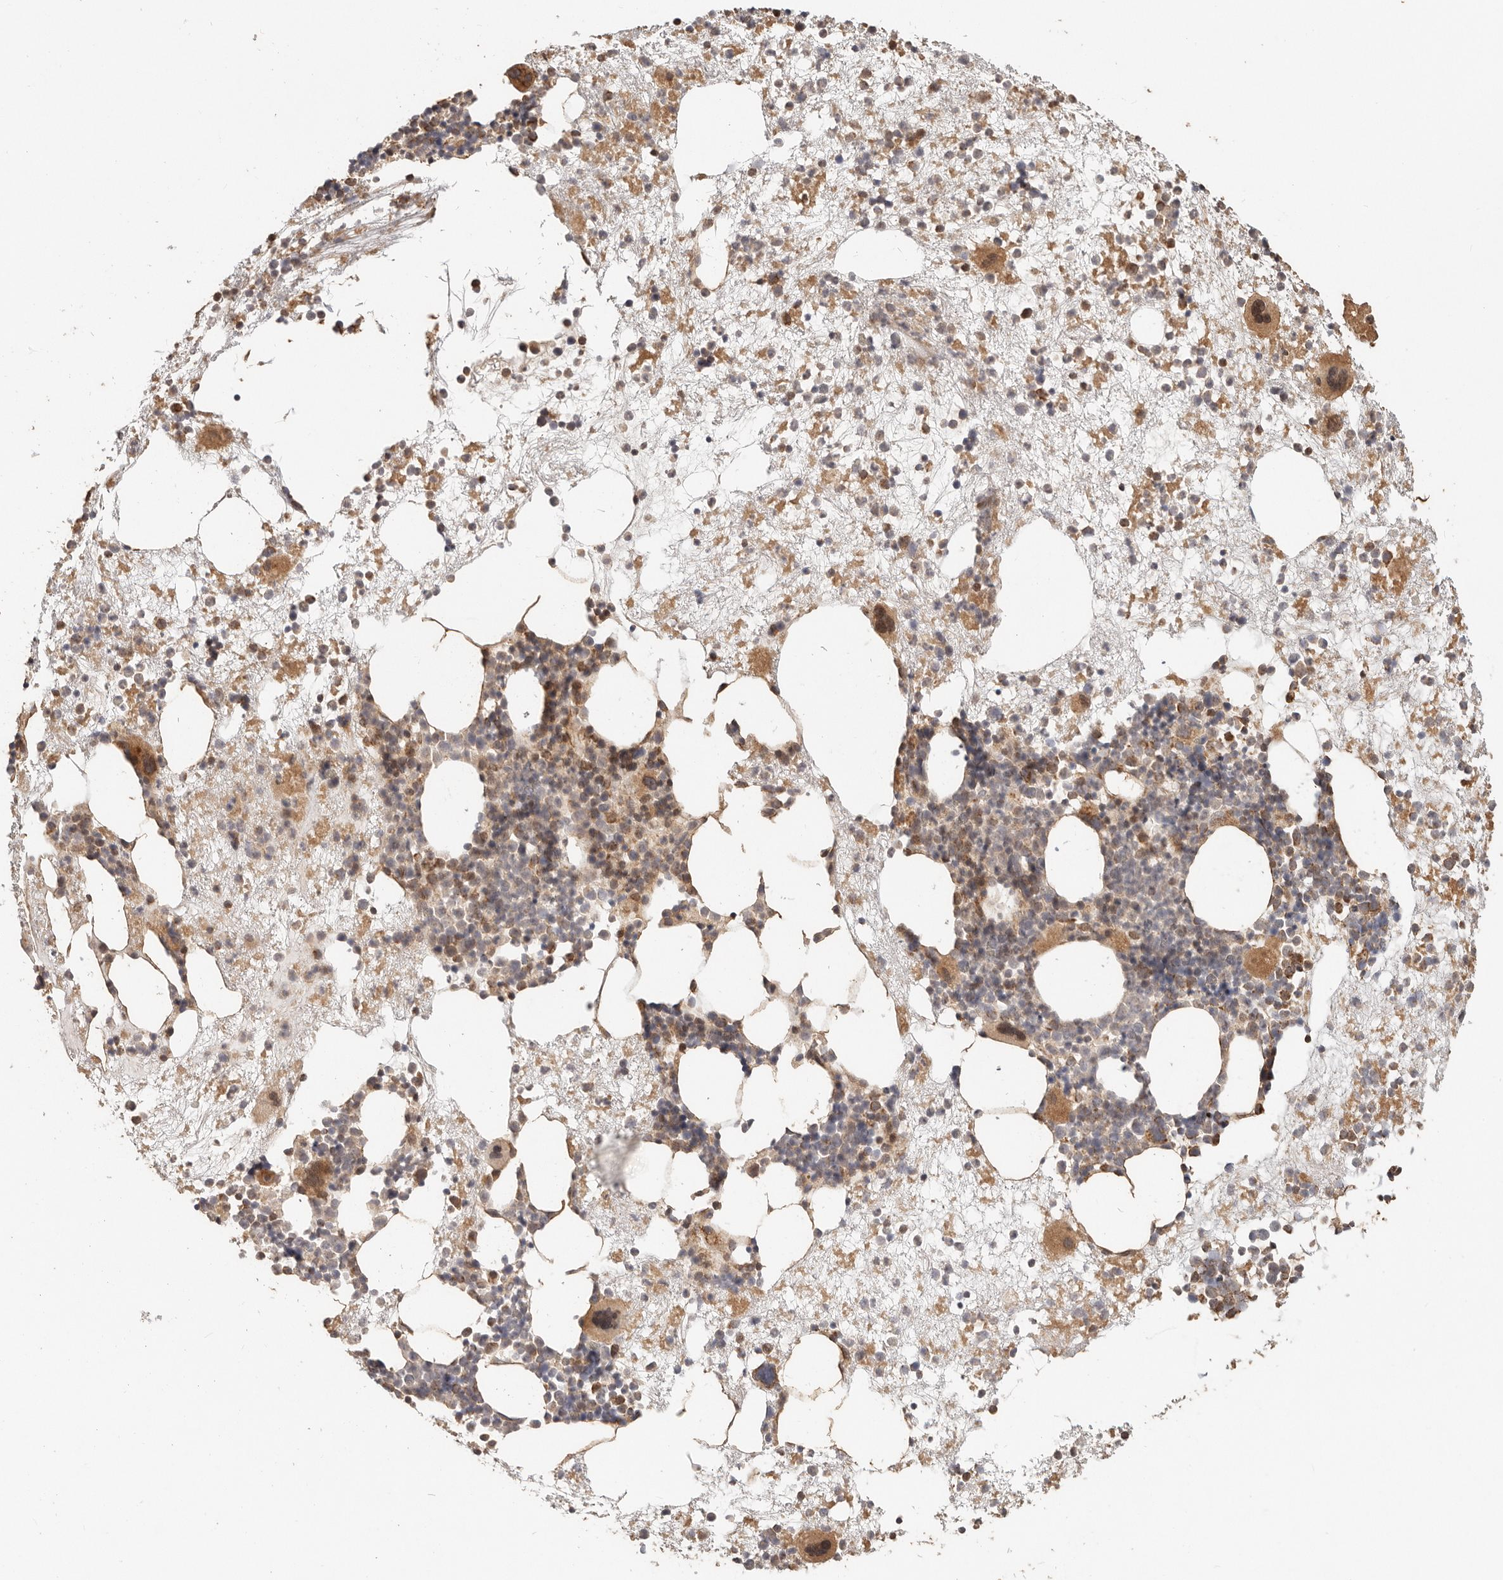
{"staining": {"intensity": "moderate", "quantity": "25%-75%", "location": "cytoplasmic/membranous,nuclear"}, "tissue": "bone marrow", "cell_type": "Hematopoietic cells", "image_type": "normal", "snomed": [{"axis": "morphology", "description": "Normal tissue, NOS"}, {"axis": "topography", "description": "Bone marrow"}], "caption": "Bone marrow stained for a protein displays moderate cytoplasmic/membranous,nuclear positivity in hematopoietic cells. The staining was performed using DAB, with brown indicating positive protein expression. Nuclei are stained blue with hematoxylin.", "gene": "NDUFB11", "patient": {"sex": "male", "age": 54}}